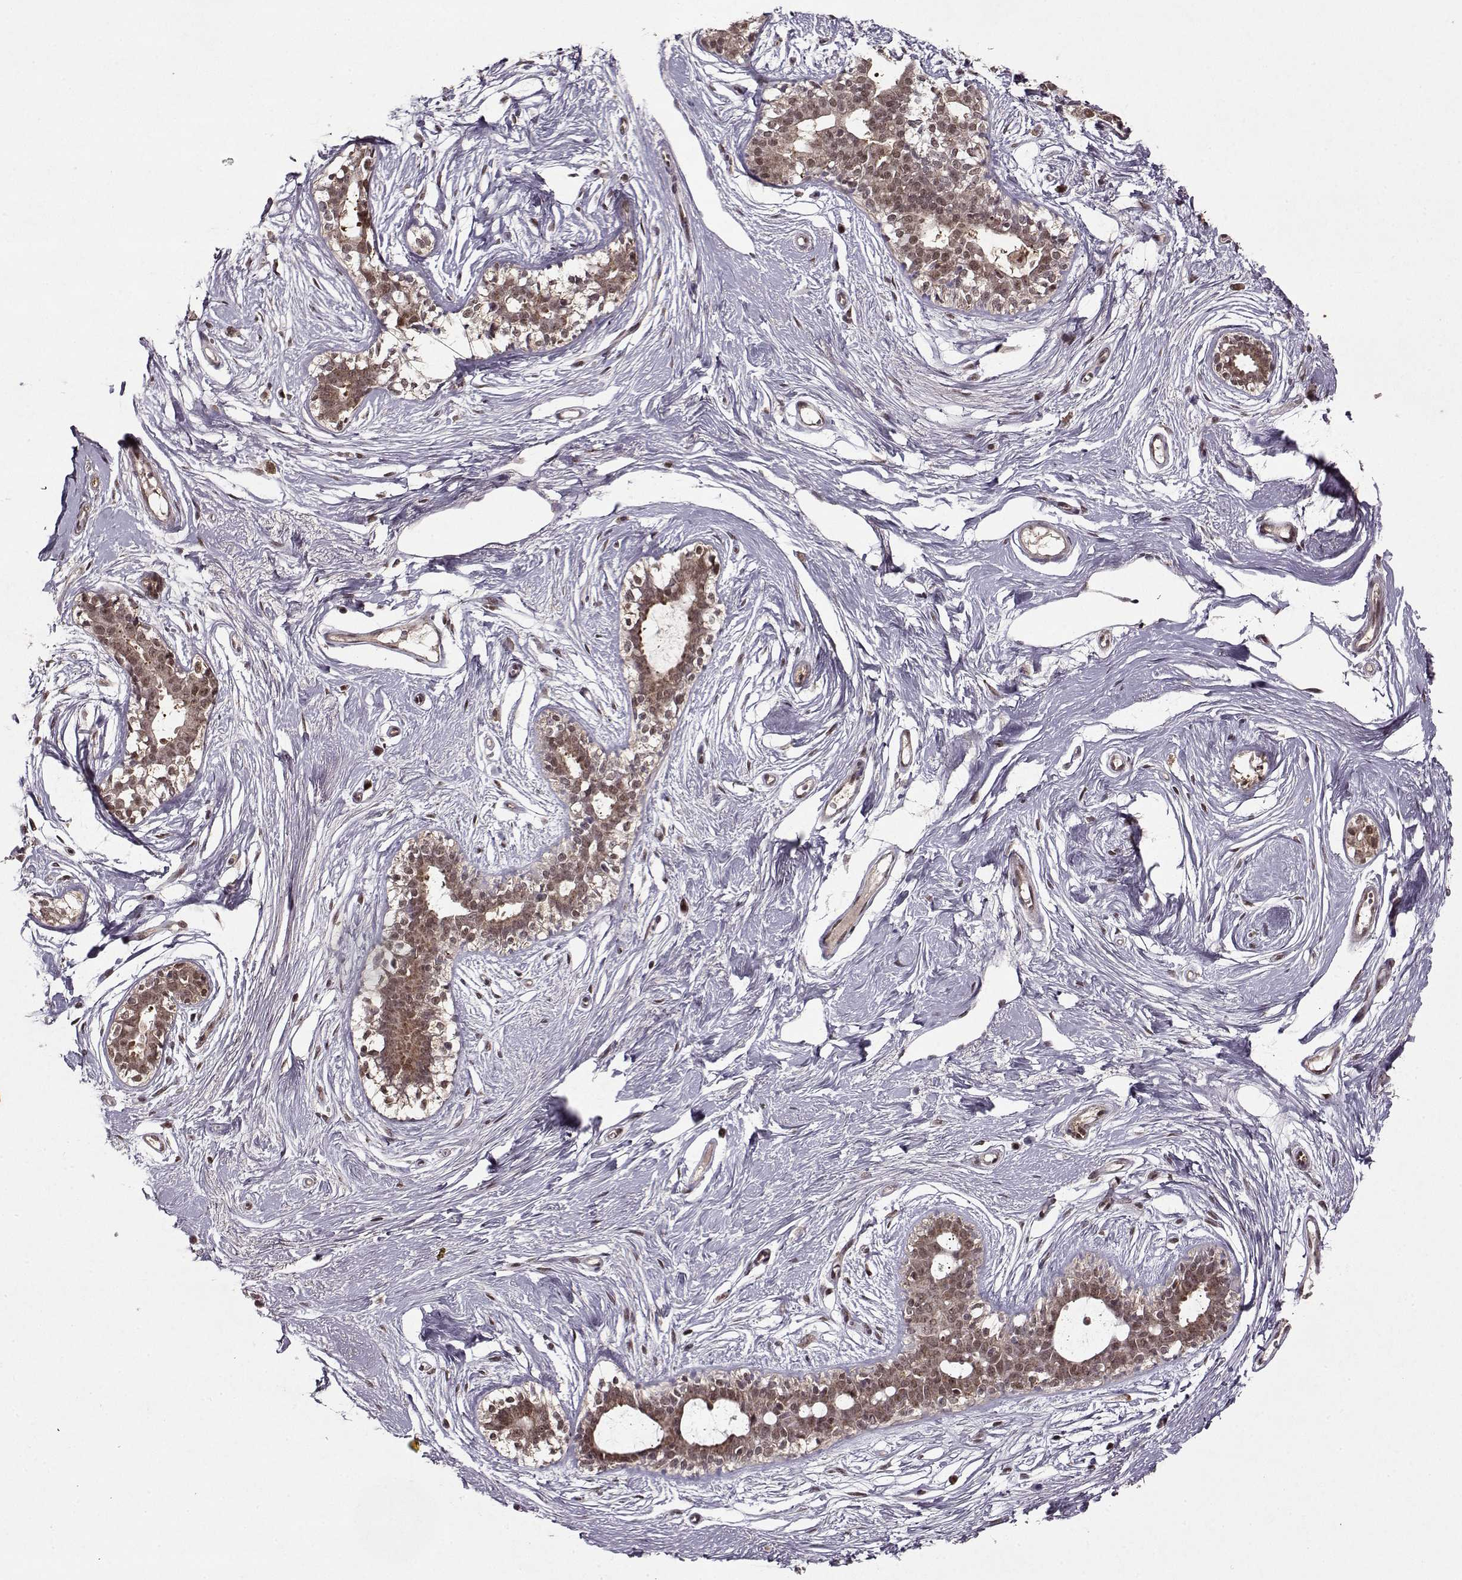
{"staining": {"intensity": "negative", "quantity": "none", "location": "none"}, "tissue": "breast", "cell_type": "Adipocytes", "image_type": "normal", "snomed": [{"axis": "morphology", "description": "Normal tissue, NOS"}, {"axis": "topography", "description": "Breast"}], "caption": "An IHC micrograph of unremarkable breast is shown. There is no staining in adipocytes of breast.", "gene": "PSMA7", "patient": {"sex": "female", "age": 49}}